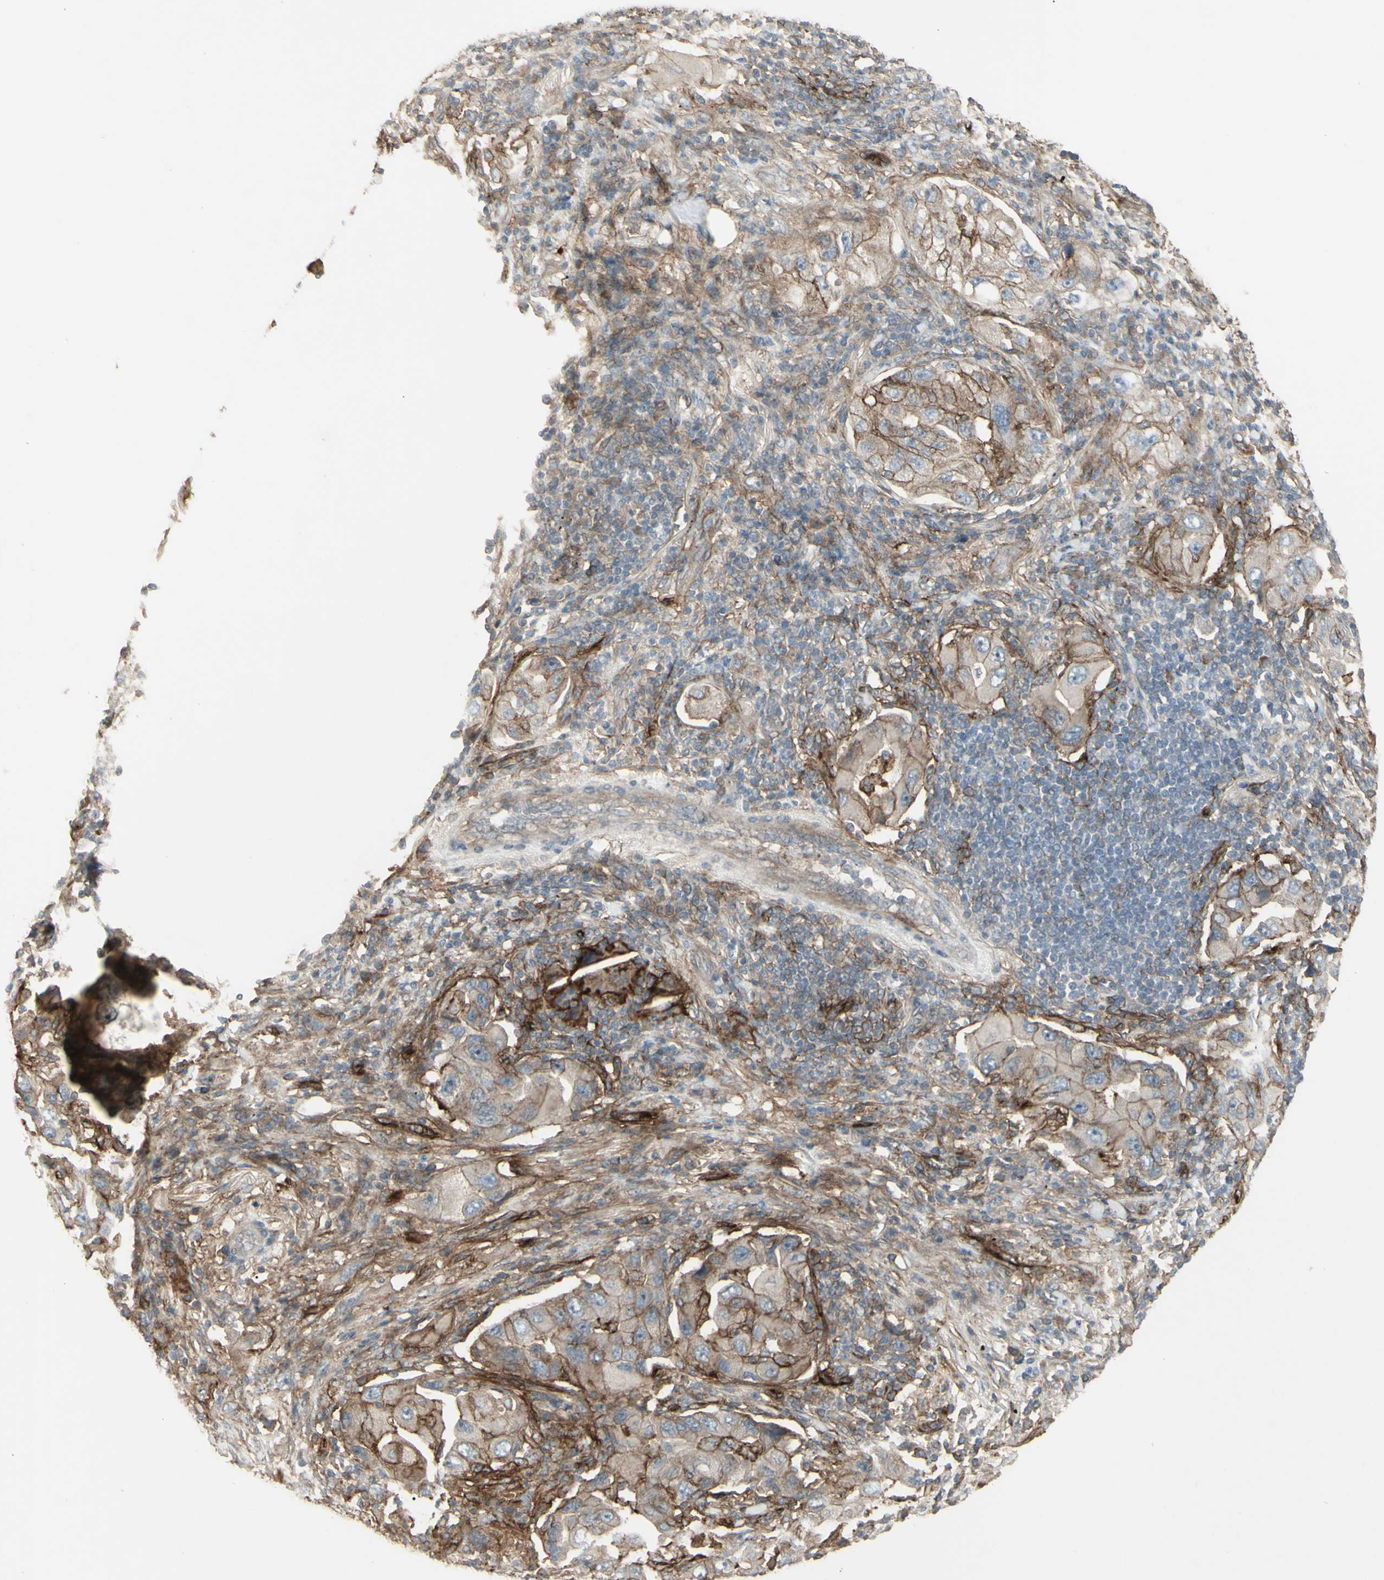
{"staining": {"intensity": "weak", "quantity": ">75%", "location": "cytoplasmic/membranous"}, "tissue": "lung cancer", "cell_type": "Tumor cells", "image_type": "cancer", "snomed": [{"axis": "morphology", "description": "Adenocarcinoma, NOS"}, {"axis": "topography", "description": "Lung"}], "caption": "Adenocarcinoma (lung) stained with IHC demonstrates weak cytoplasmic/membranous expression in about >75% of tumor cells.", "gene": "CD276", "patient": {"sex": "female", "age": 65}}